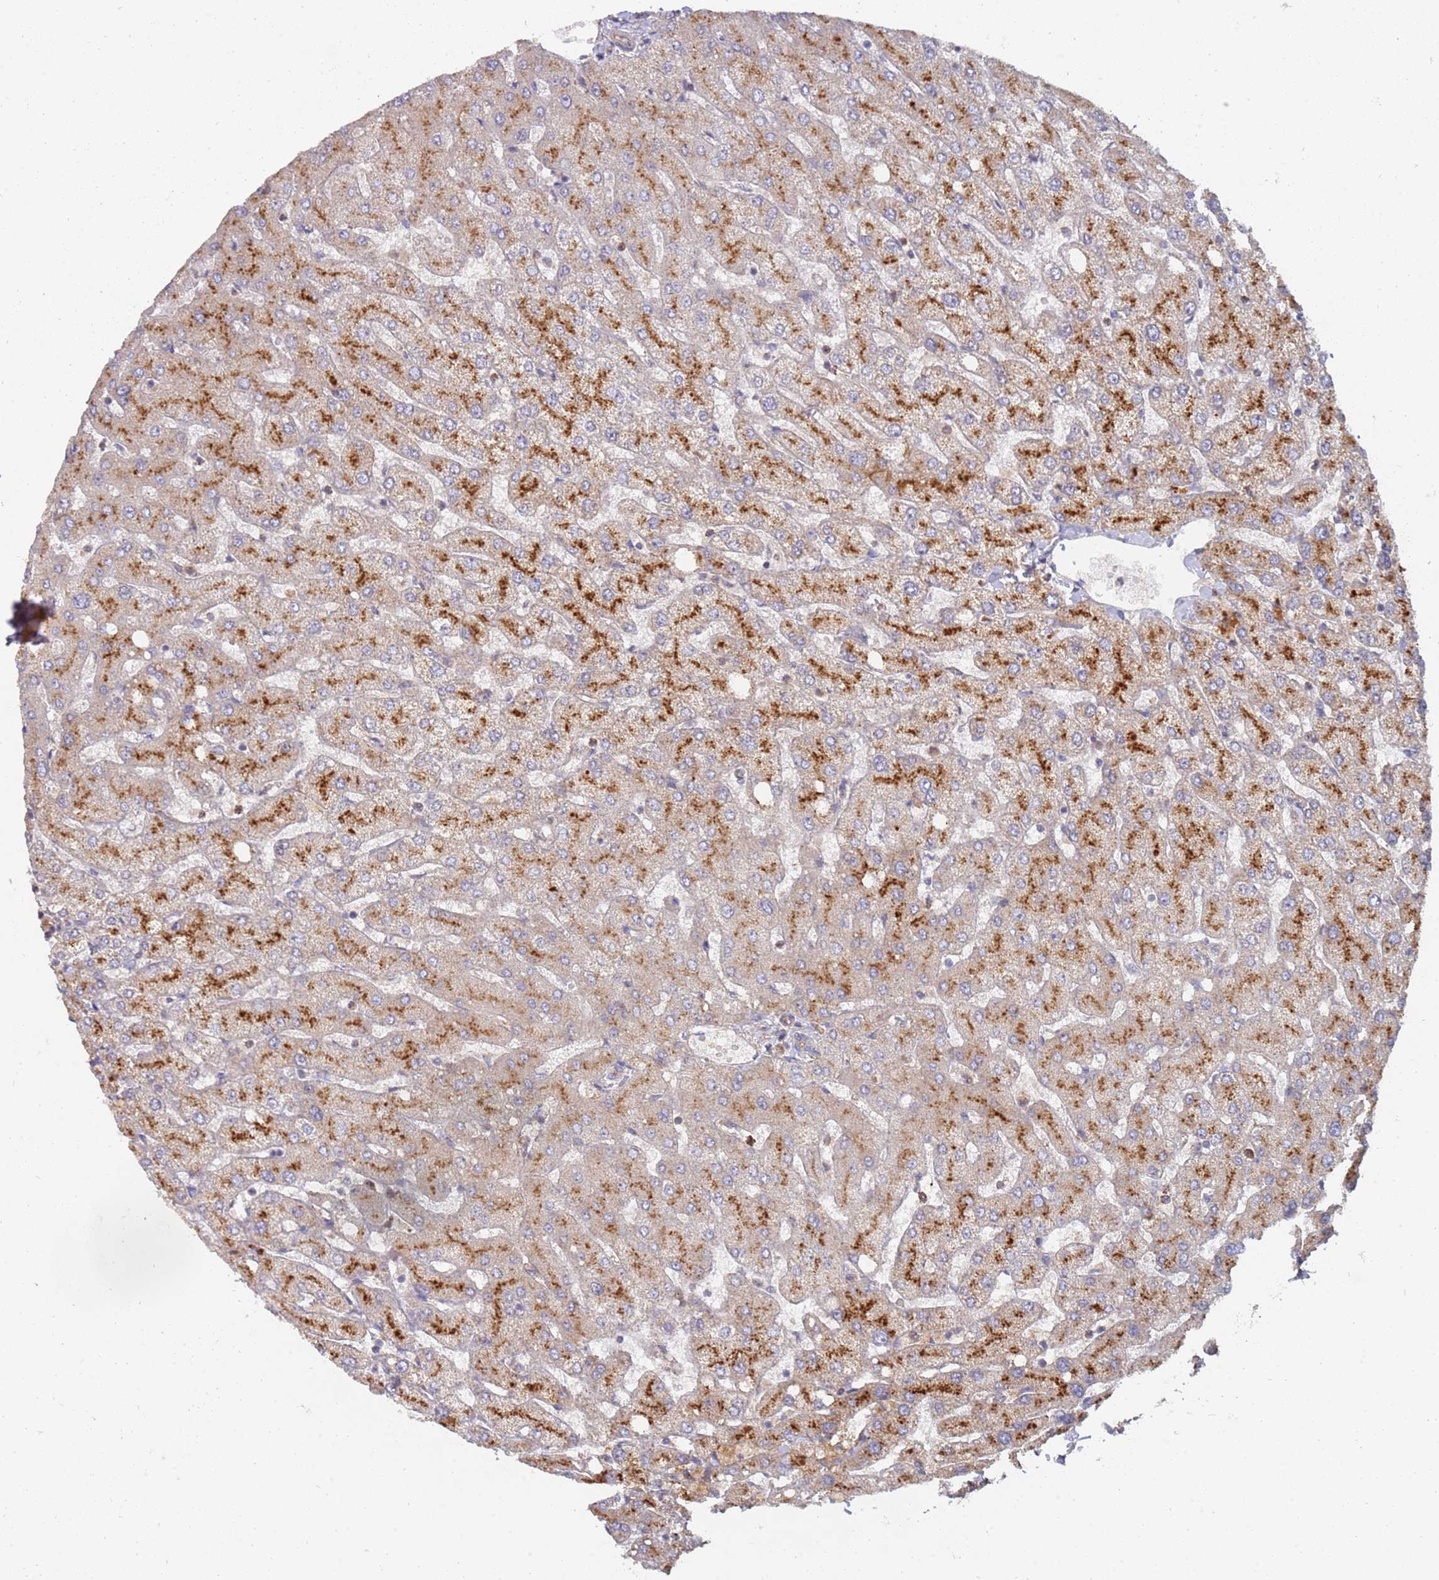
{"staining": {"intensity": "negative", "quantity": "none", "location": "none"}, "tissue": "liver", "cell_type": "Cholangiocytes", "image_type": "normal", "snomed": [{"axis": "morphology", "description": "Normal tissue, NOS"}, {"axis": "topography", "description": "Liver"}], "caption": "IHC micrograph of benign liver: liver stained with DAB demonstrates no significant protein positivity in cholangiocytes.", "gene": "ABCB6", "patient": {"sex": "female", "age": 54}}